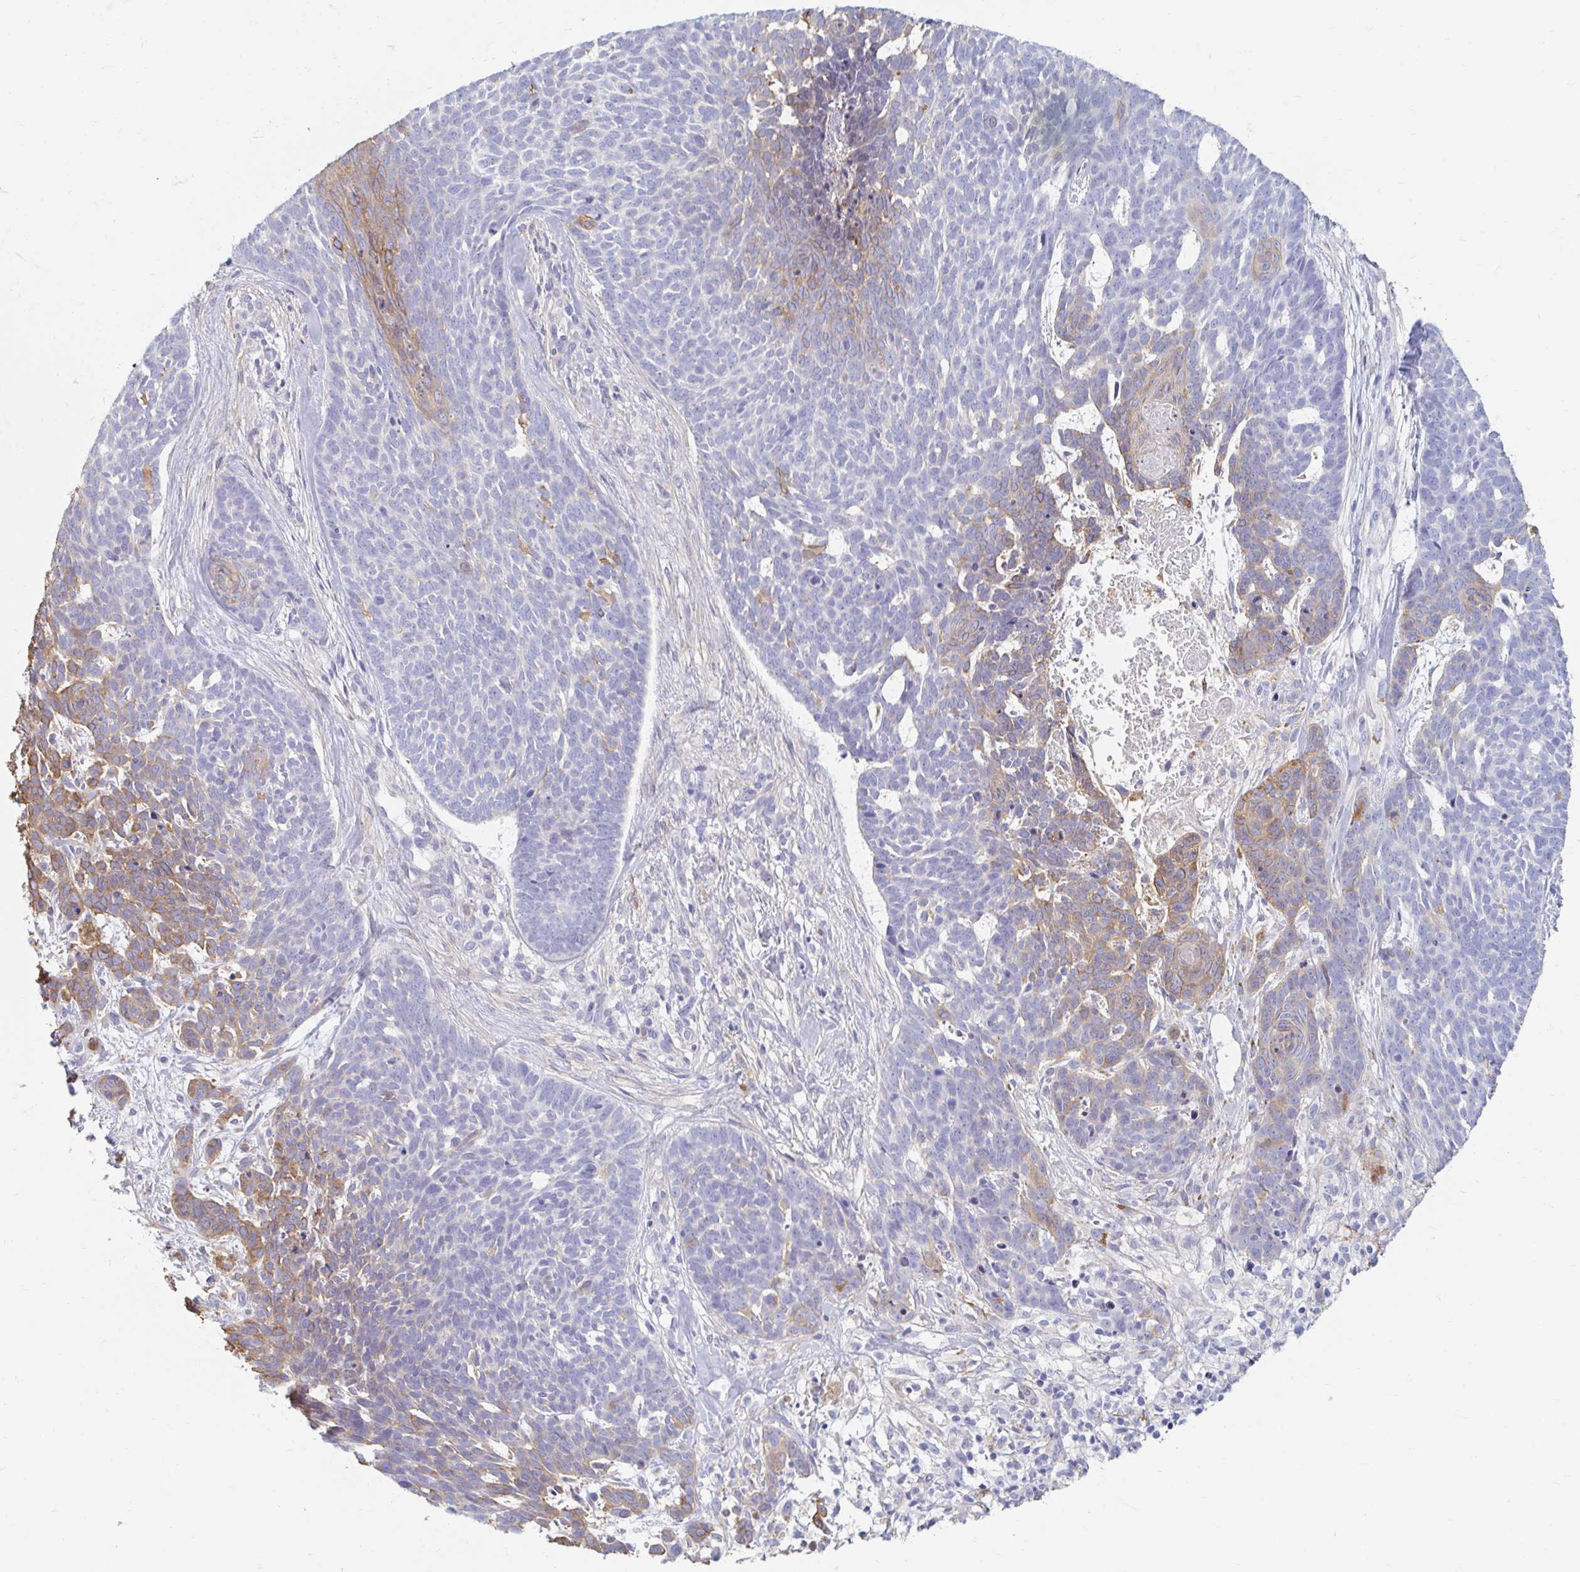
{"staining": {"intensity": "moderate", "quantity": "<25%", "location": "cytoplasmic/membranous"}, "tissue": "skin cancer", "cell_type": "Tumor cells", "image_type": "cancer", "snomed": [{"axis": "morphology", "description": "Basal cell carcinoma"}, {"axis": "topography", "description": "Skin"}], "caption": "Human skin cancer stained with a protein marker reveals moderate staining in tumor cells.", "gene": "MYLK2", "patient": {"sex": "female", "age": 78}}